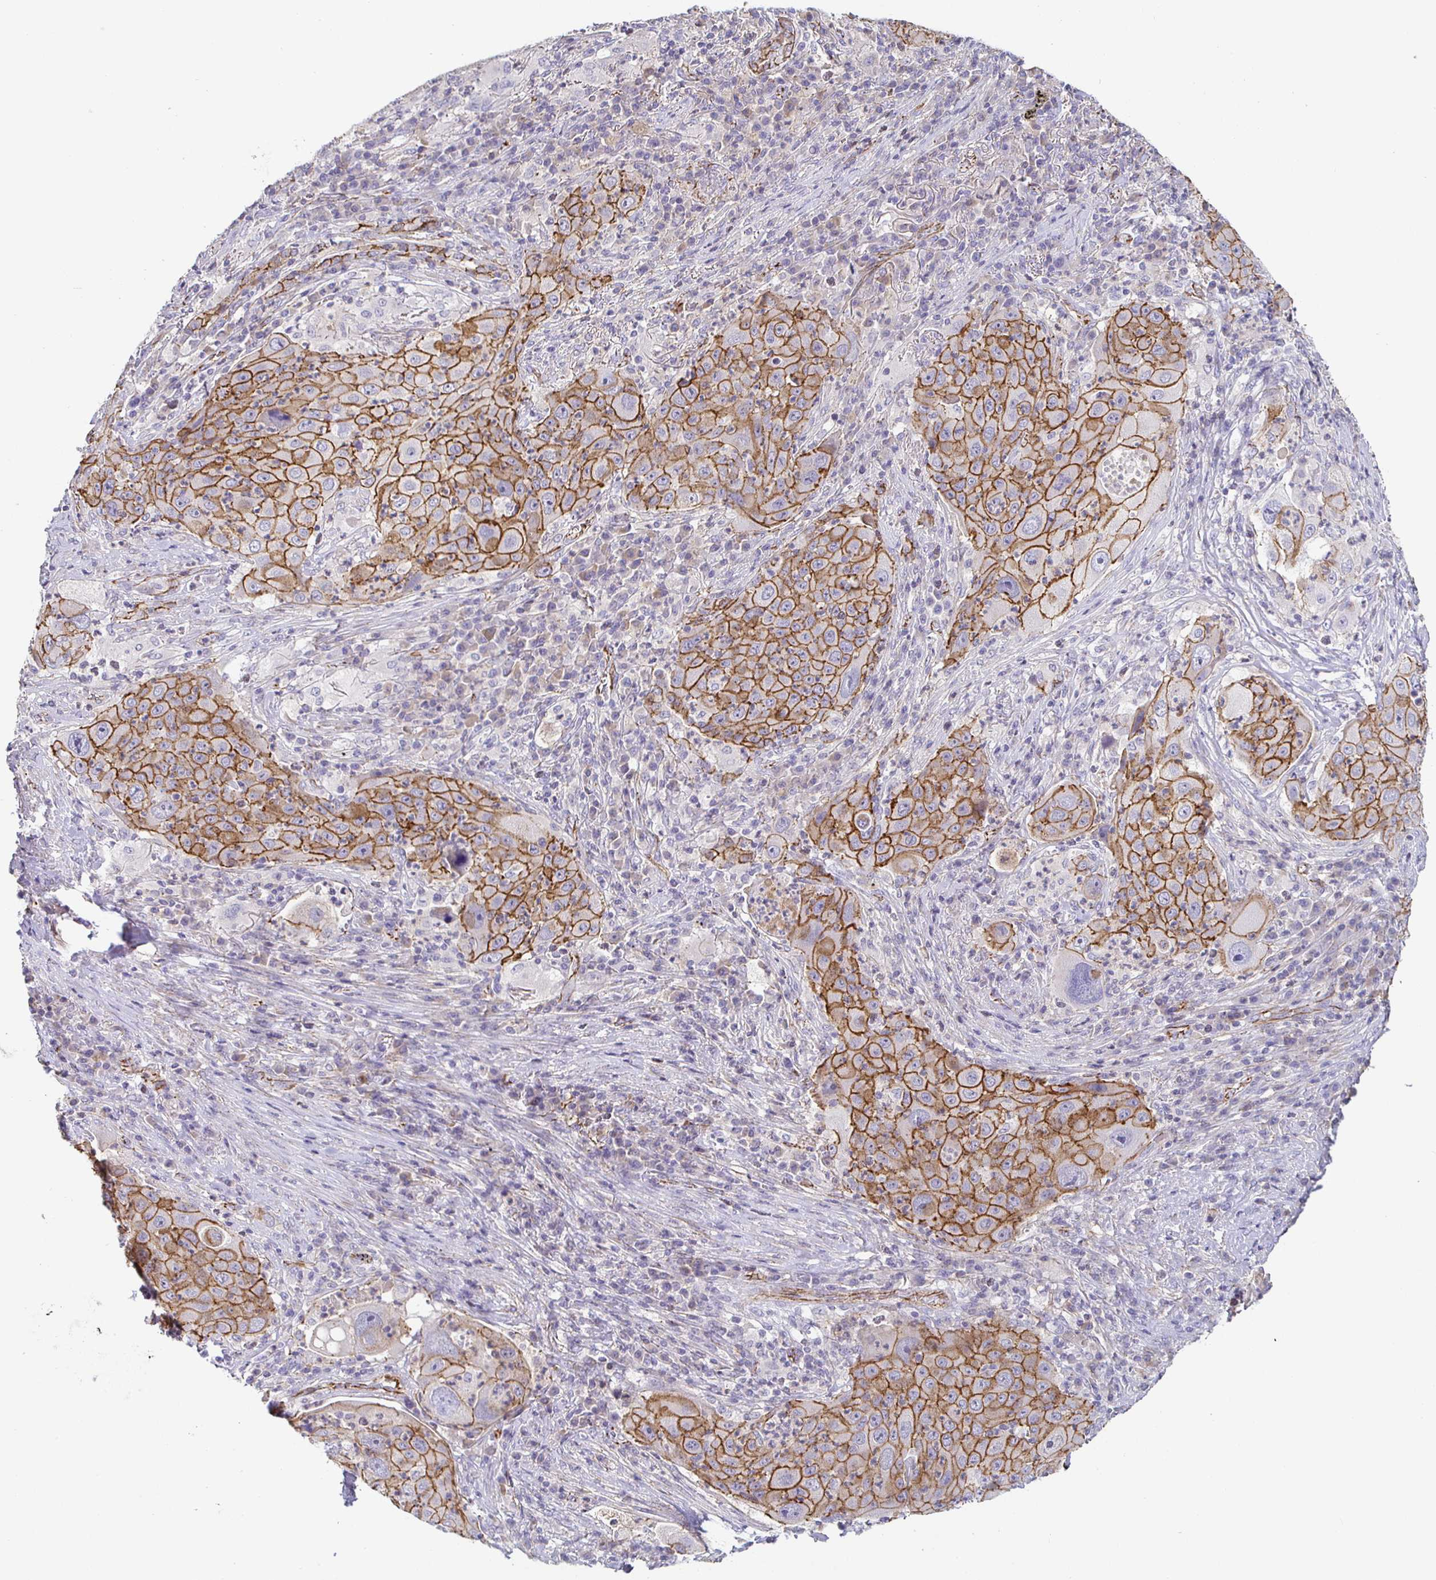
{"staining": {"intensity": "moderate", "quantity": ">75%", "location": "cytoplasmic/membranous"}, "tissue": "lung cancer", "cell_type": "Tumor cells", "image_type": "cancer", "snomed": [{"axis": "morphology", "description": "Squamous cell carcinoma, NOS"}, {"axis": "topography", "description": "Lung"}], "caption": "The micrograph demonstrates staining of lung cancer, revealing moderate cytoplasmic/membranous protein staining (brown color) within tumor cells. The protein of interest is stained brown, and the nuclei are stained in blue (DAB IHC with brightfield microscopy, high magnification).", "gene": "PIWIL3", "patient": {"sex": "female", "age": 59}}